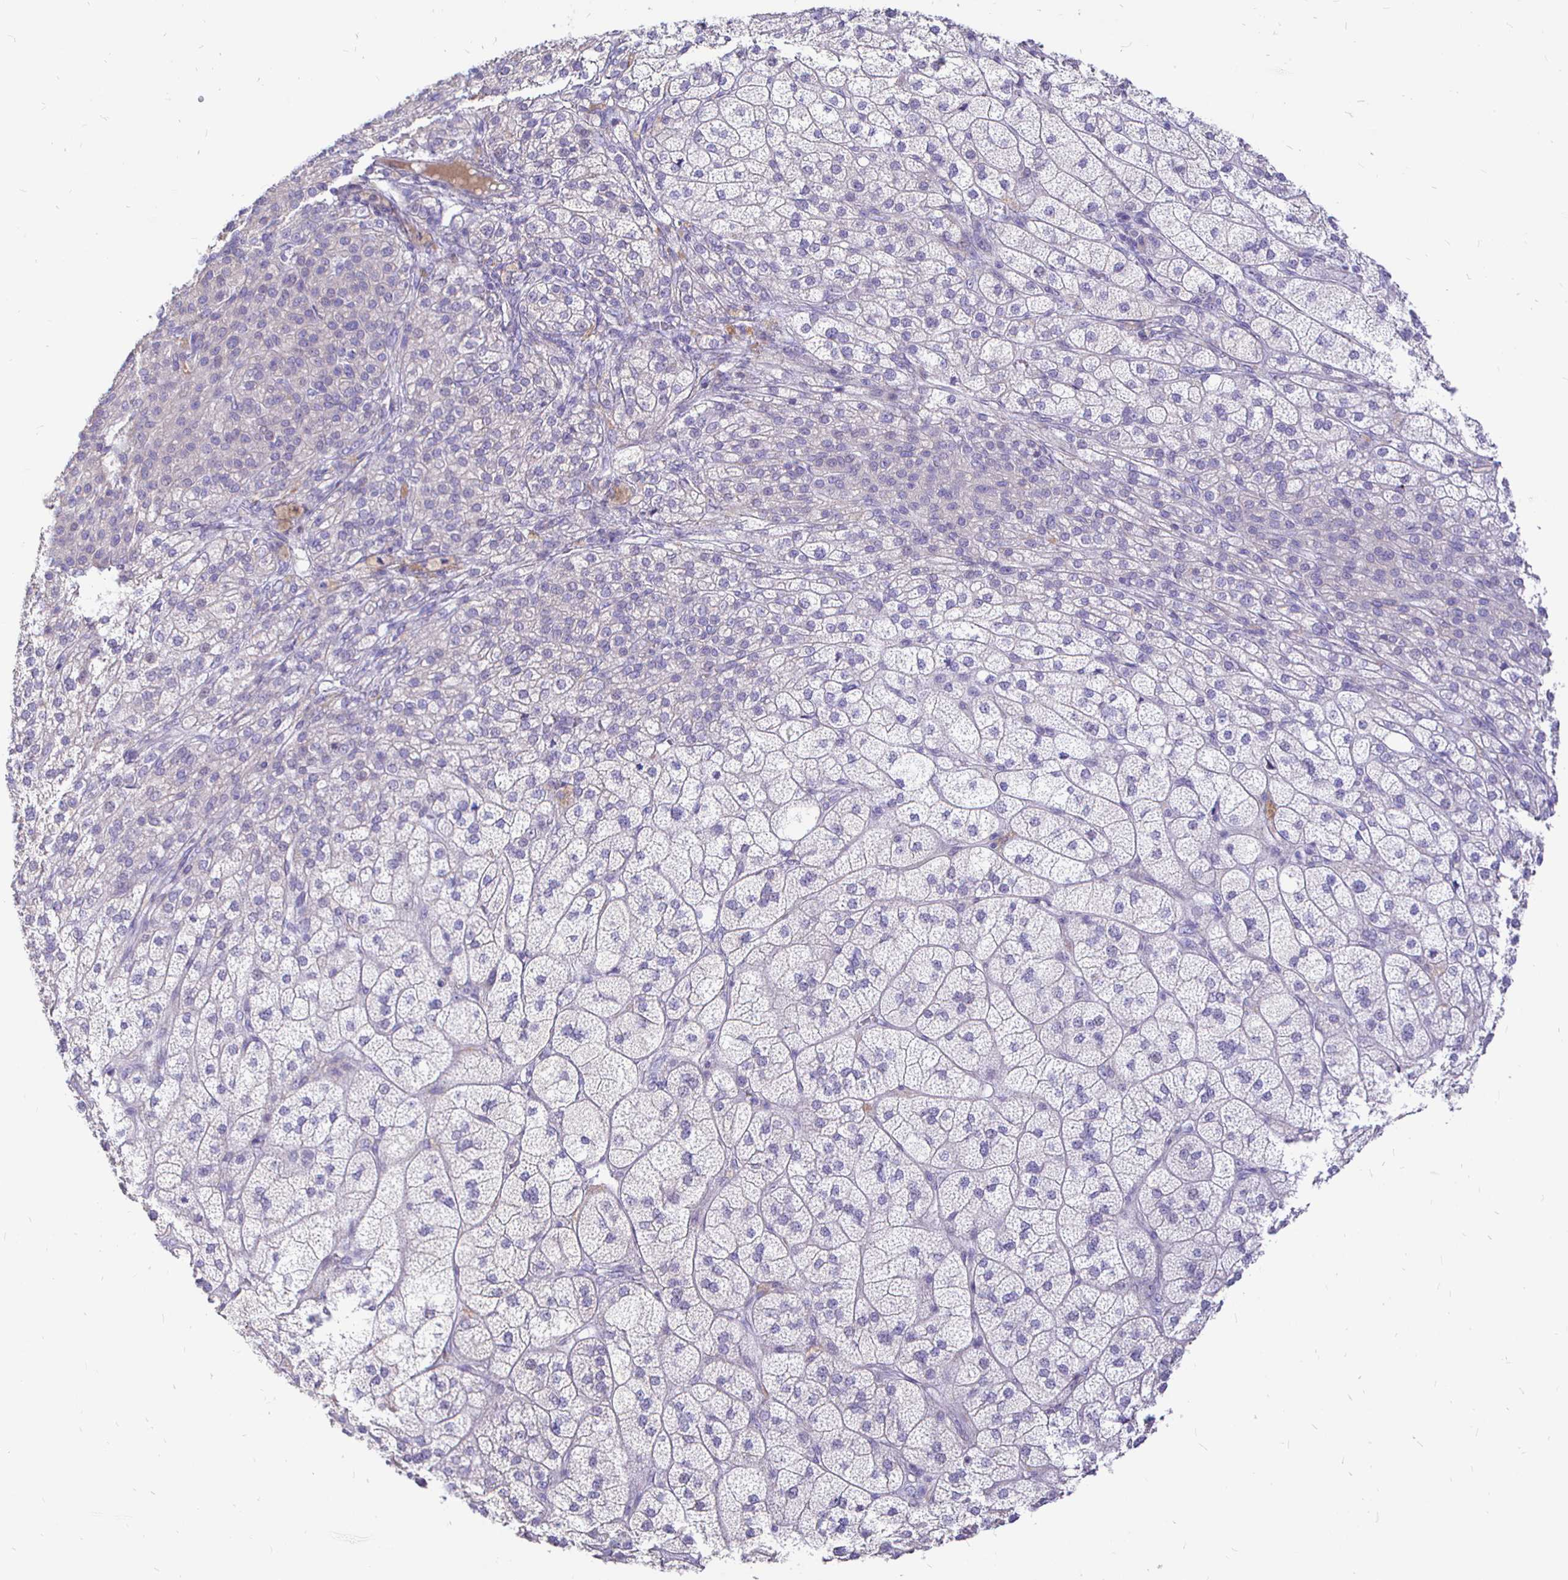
{"staining": {"intensity": "moderate", "quantity": "<25%", "location": "cytoplasmic/membranous"}, "tissue": "adrenal gland", "cell_type": "Glandular cells", "image_type": "normal", "snomed": [{"axis": "morphology", "description": "Normal tissue, NOS"}, {"axis": "topography", "description": "Adrenal gland"}], "caption": "DAB (3,3'-diaminobenzidine) immunohistochemical staining of unremarkable human adrenal gland shows moderate cytoplasmic/membranous protein expression in approximately <25% of glandular cells. Using DAB (3,3'-diaminobenzidine) (brown) and hematoxylin (blue) stains, captured at high magnification using brightfield microscopy.", "gene": "NECAB1", "patient": {"sex": "female", "age": 60}}